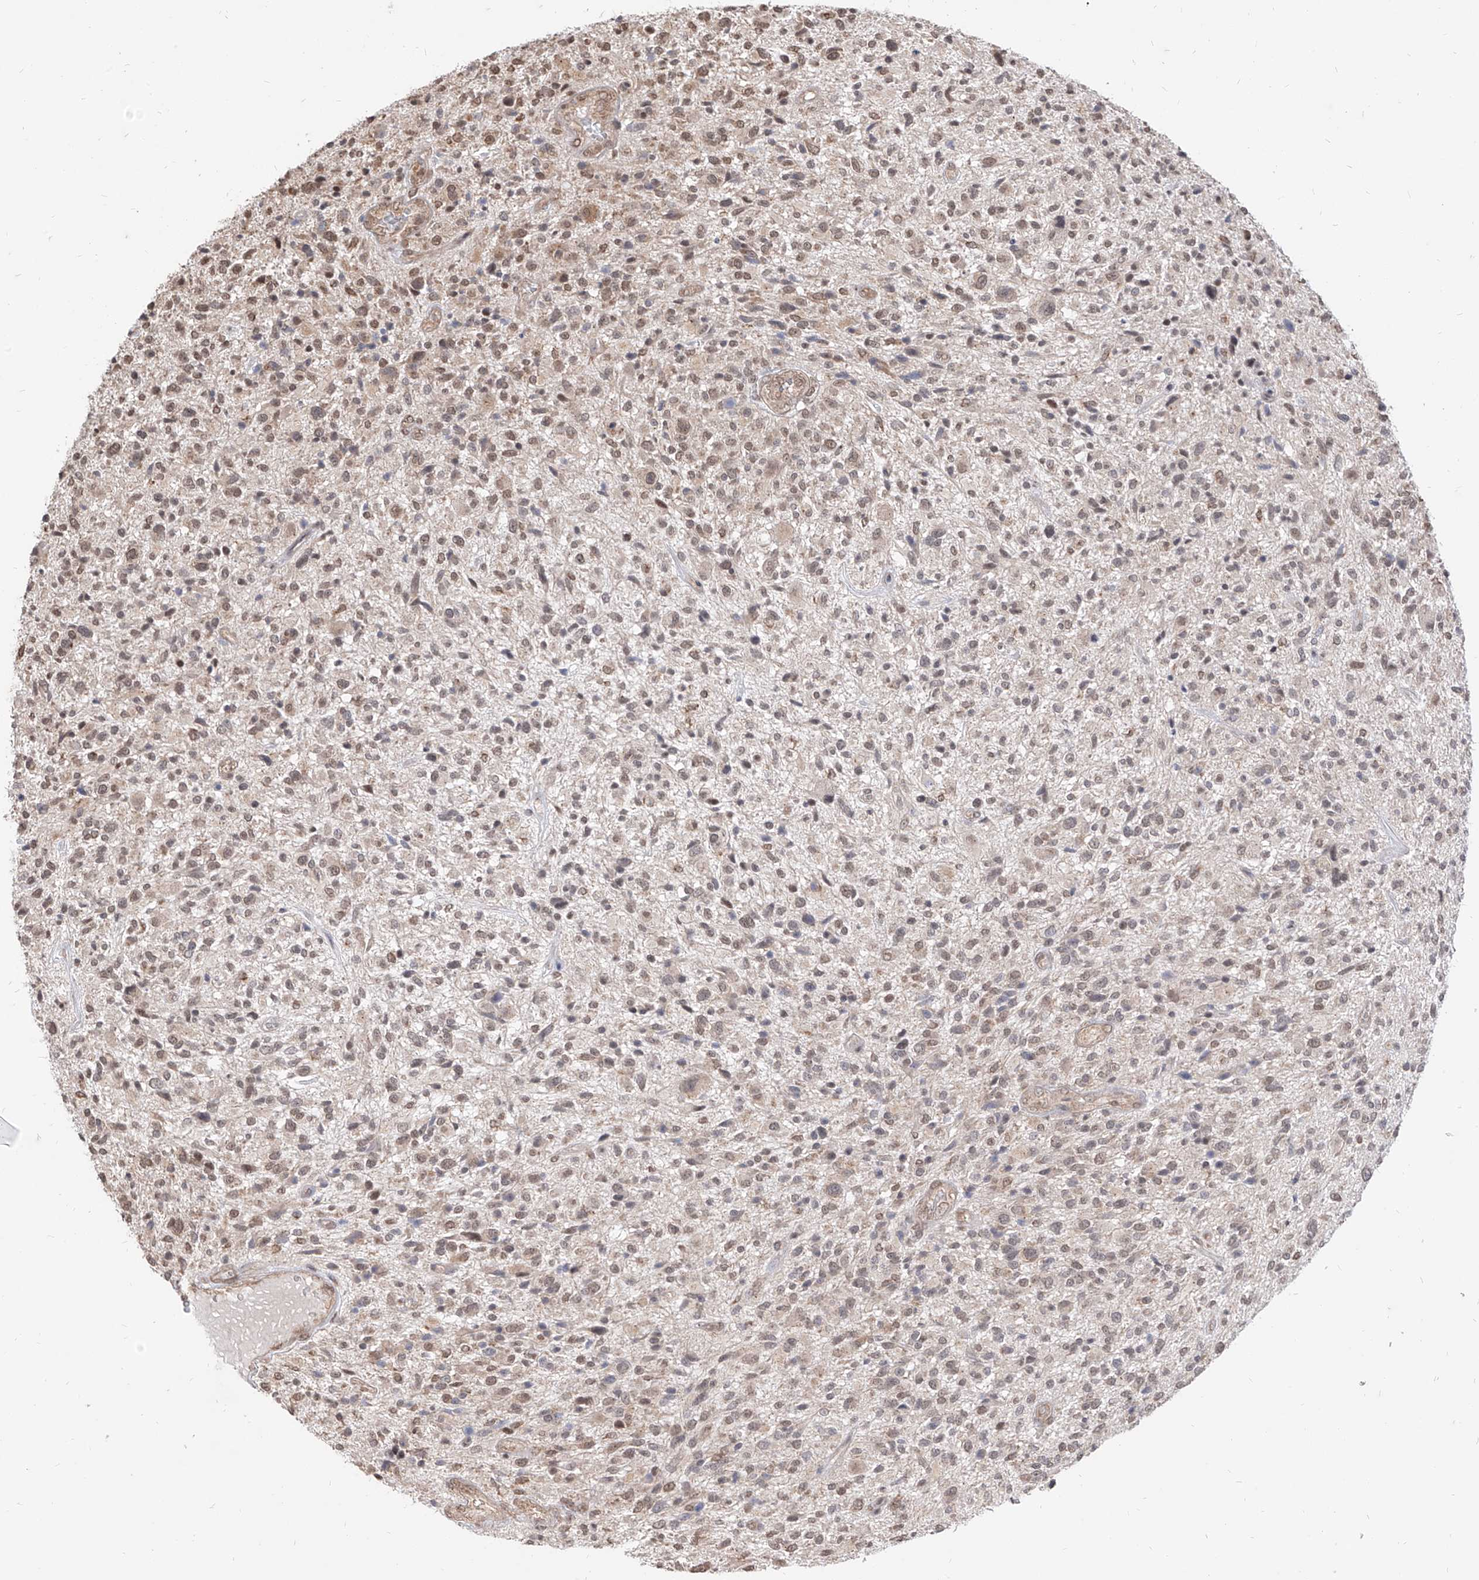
{"staining": {"intensity": "moderate", "quantity": "25%-75%", "location": "nuclear"}, "tissue": "glioma", "cell_type": "Tumor cells", "image_type": "cancer", "snomed": [{"axis": "morphology", "description": "Glioma, malignant, High grade"}, {"axis": "topography", "description": "Brain"}], "caption": "There is medium levels of moderate nuclear positivity in tumor cells of malignant glioma (high-grade), as demonstrated by immunohistochemical staining (brown color).", "gene": "C8orf82", "patient": {"sex": "male", "age": 47}}